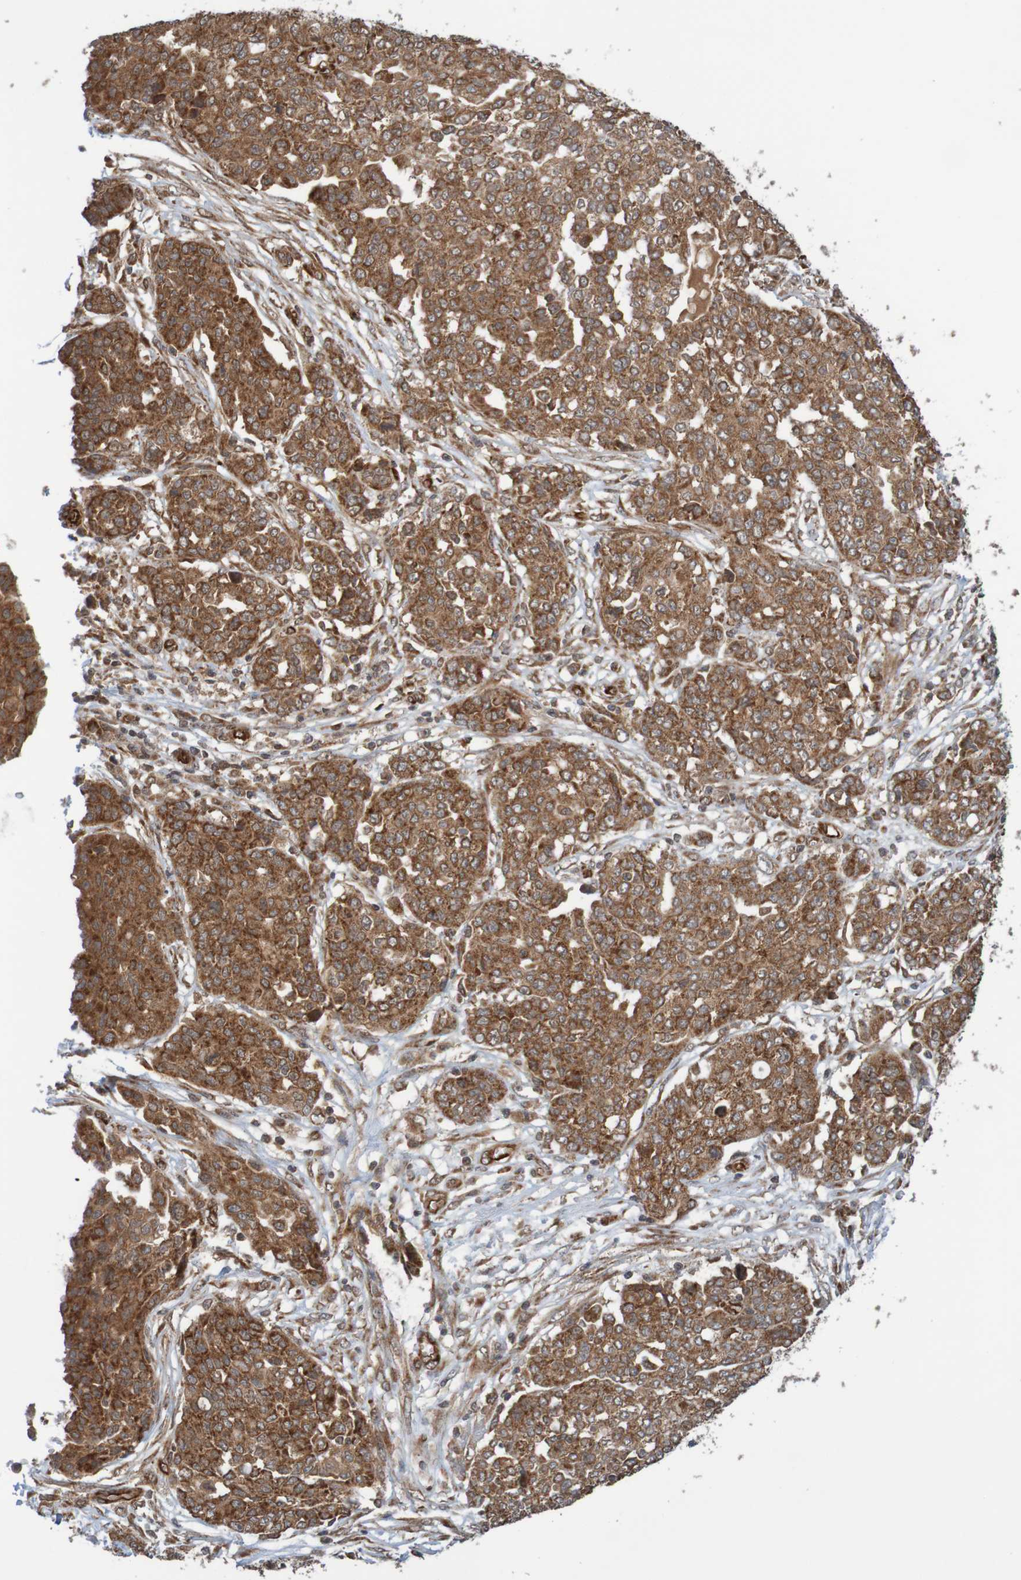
{"staining": {"intensity": "strong", "quantity": ">75%", "location": "cytoplasmic/membranous"}, "tissue": "ovarian cancer", "cell_type": "Tumor cells", "image_type": "cancer", "snomed": [{"axis": "morphology", "description": "Cystadenocarcinoma, serous, NOS"}, {"axis": "topography", "description": "Soft tissue"}, {"axis": "topography", "description": "Ovary"}], "caption": "Immunohistochemistry (IHC) histopathology image of human ovarian cancer stained for a protein (brown), which displays high levels of strong cytoplasmic/membranous staining in about >75% of tumor cells.", "gene": "MRPL52", "patient": {"sex": "female", "age": 57}}